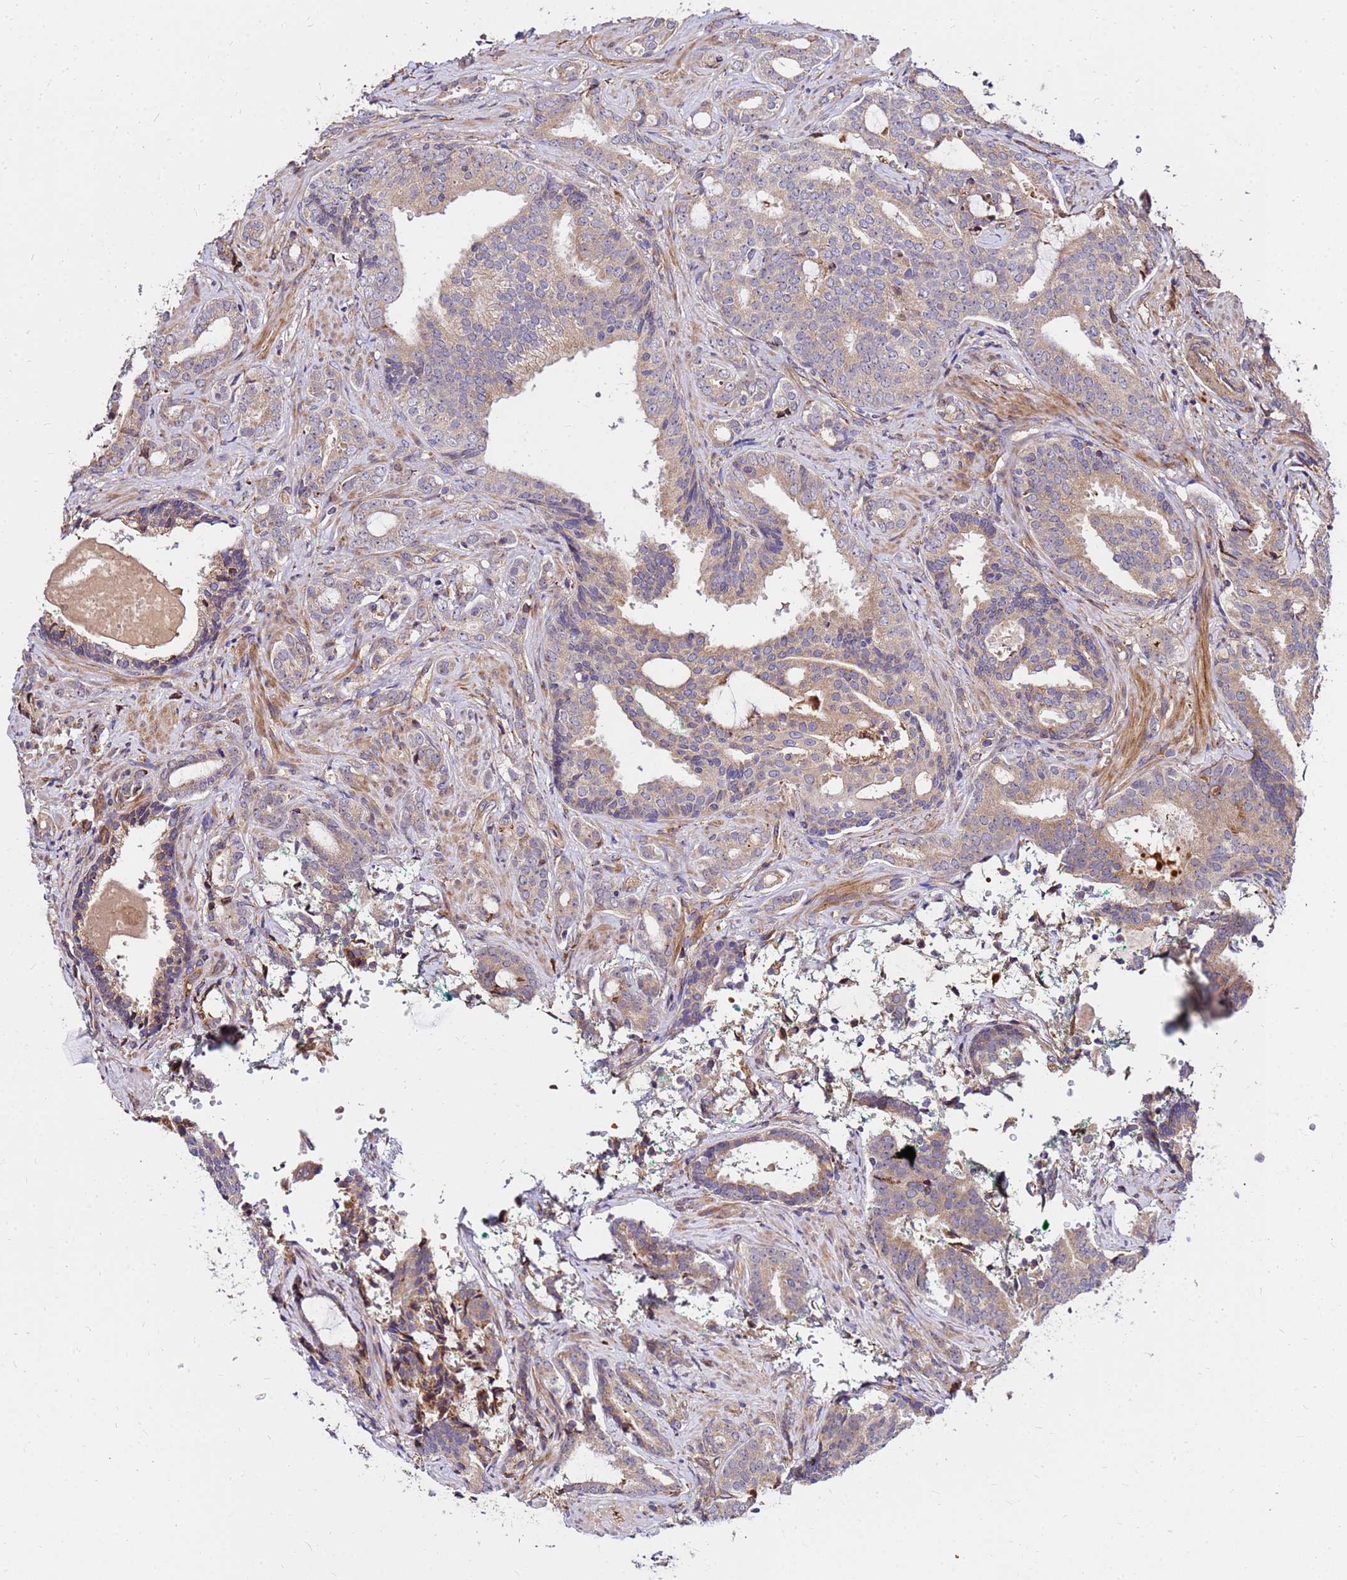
{"staining": {"intensity": "moderate", "quantity": "25%-75%", "location": "cytoplasmic/membranous"}, "tissue": "prostate cancer", "cell_type": "Tumor cells", "image_type": "cancer", "snomed": [{"axis": "morphology", "description": "Adenocarcinoma, High grade"}, {"axis": "topography", "description": "Prostate"}], "caption": "A brown stain shows moderate cytoplasmic/membranous positivity of a protein in prostate cancer tumor cells.", "gene": "WWC2", "patient": {"sex": "male", "age": 63}}